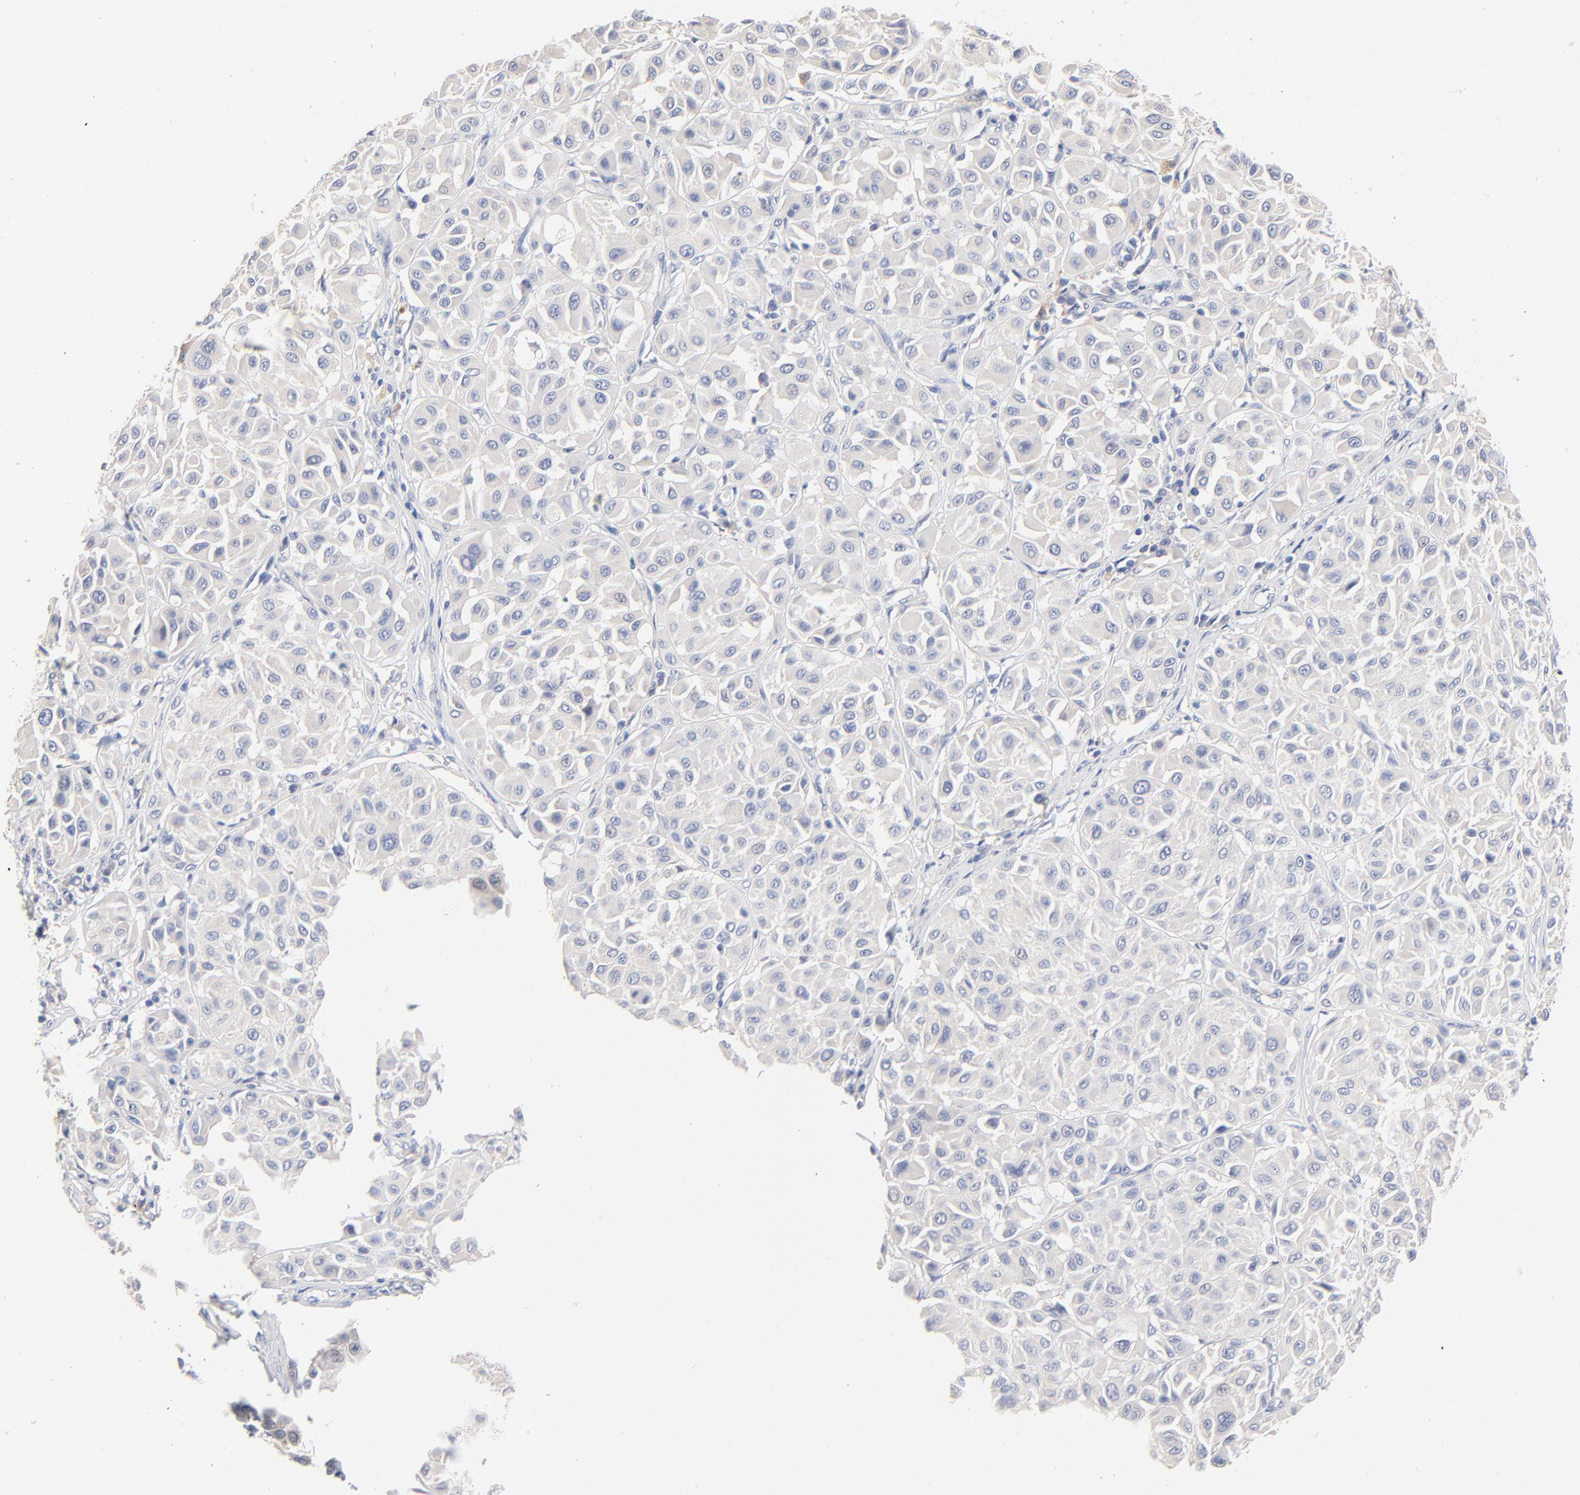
{"staining": {"intensity": "negative", "quantity": "none", "location": "none"}, "tissue": "melanoma", "cell_type": "Tumor cells", "image_type": "cancer", "snomed": [{"axis": "morphology", "description": "Malignant melanoma, Metastatic site"}, {"axis": "topography", "description": "Soft tissue"}], "caption": "DAB (3,3'-diaminobenzidine) immunohistochemical staining of malignant melanoma (metastatic site) demonstrates no significant expression in tumor cells.", "gene": "CPS1", "patient": {"sex": "male", "age": 41}}